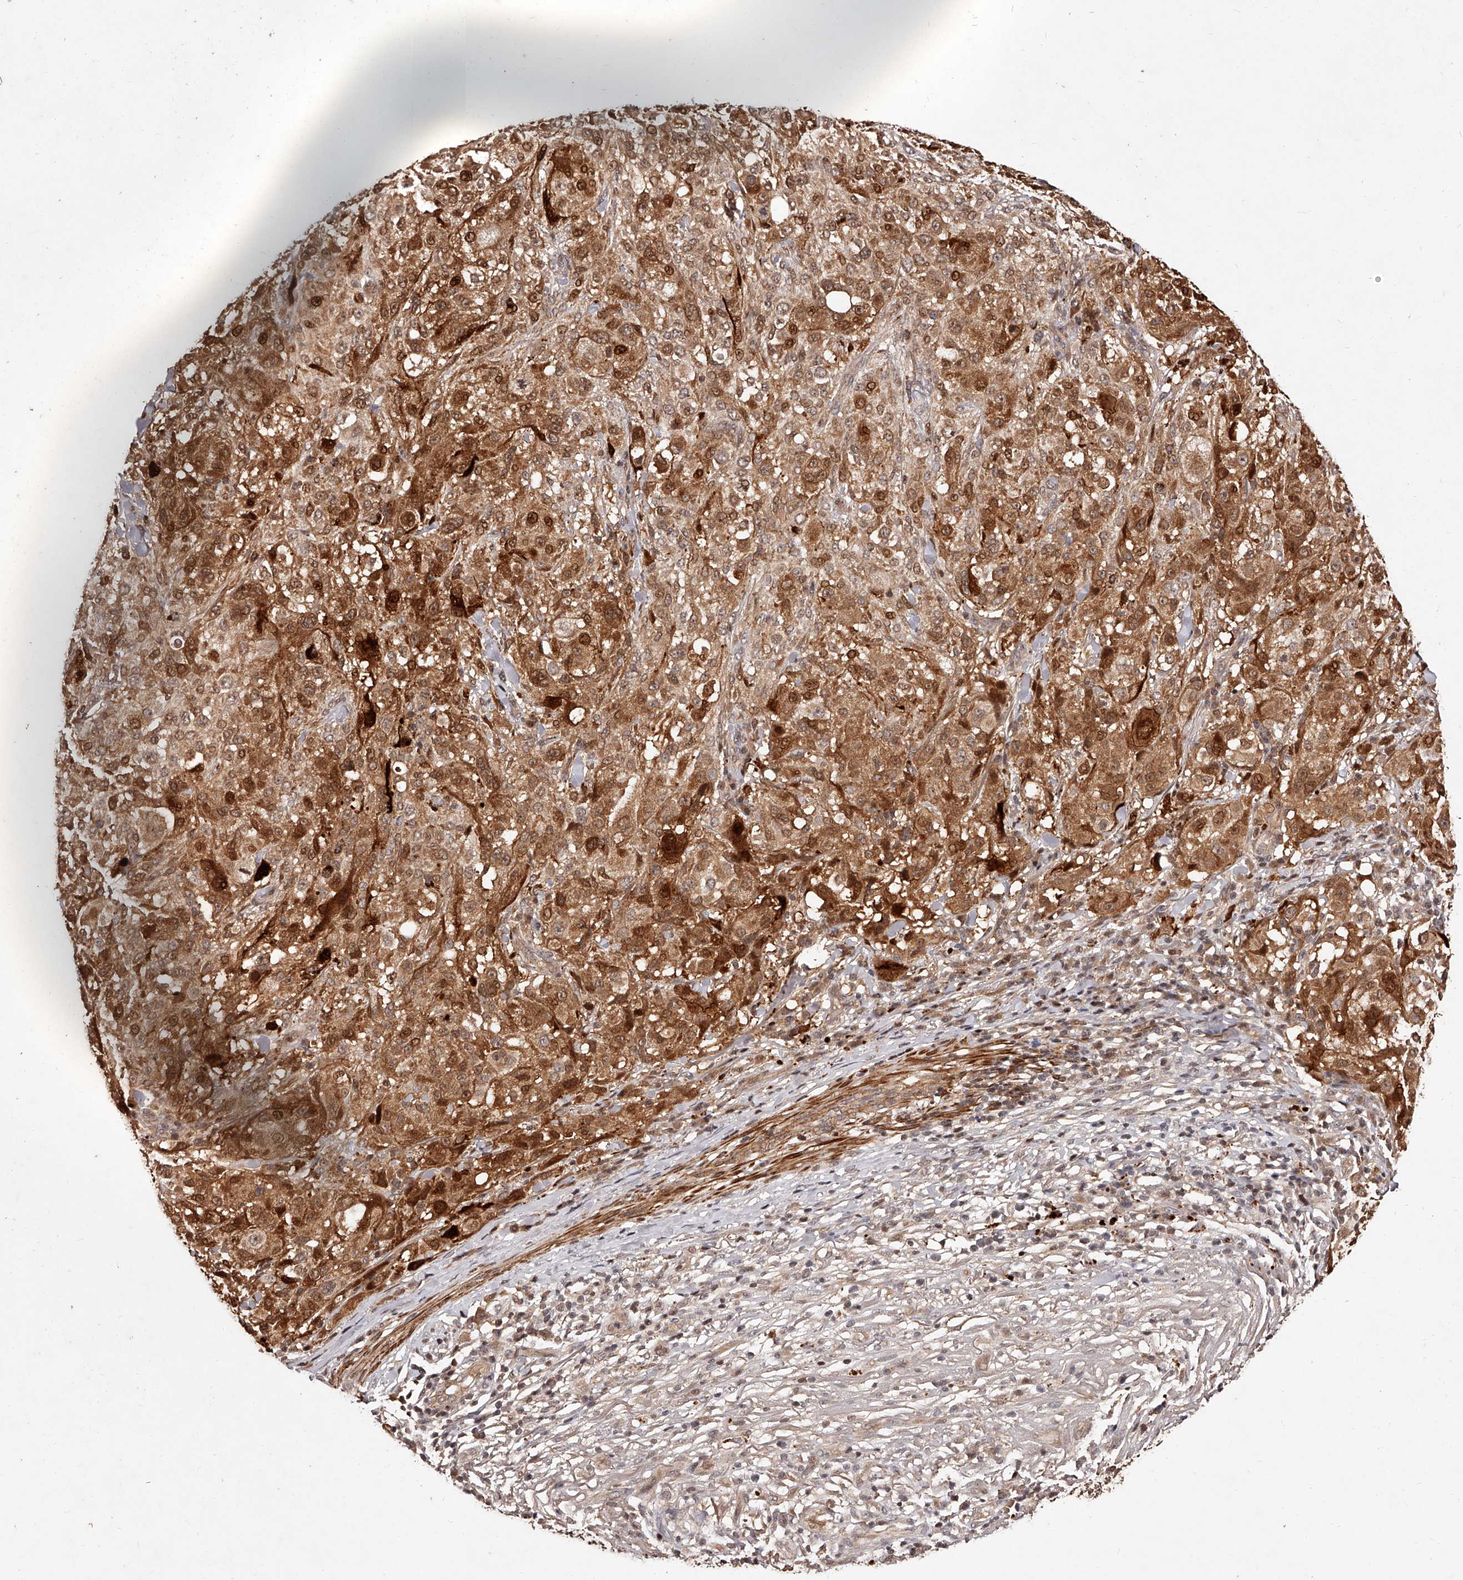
{"staining": {"intensity": "moderate", "quantity": ">75%", "location": "cytoplasmic/membranous,nuclear"}, "tissue": "melanoma", "cell_type": "Tumor cells", "image_type": "cancer", "snomed": [{"axis": "morphology", "description": "Necrosis, NOS"}, {"axis": "morphology", "description": "Malignant melanoma, NOS"}, {"axis": "topography", "description": "Skin"}], "caption": "The immunohistochemical stain labels moderate cytoplasmic/membranous and nuclear staining in tumor cells of malignant melanoma tissue.", "gene": "CUL7", "patient": {"sex": "female", "age": 87}}